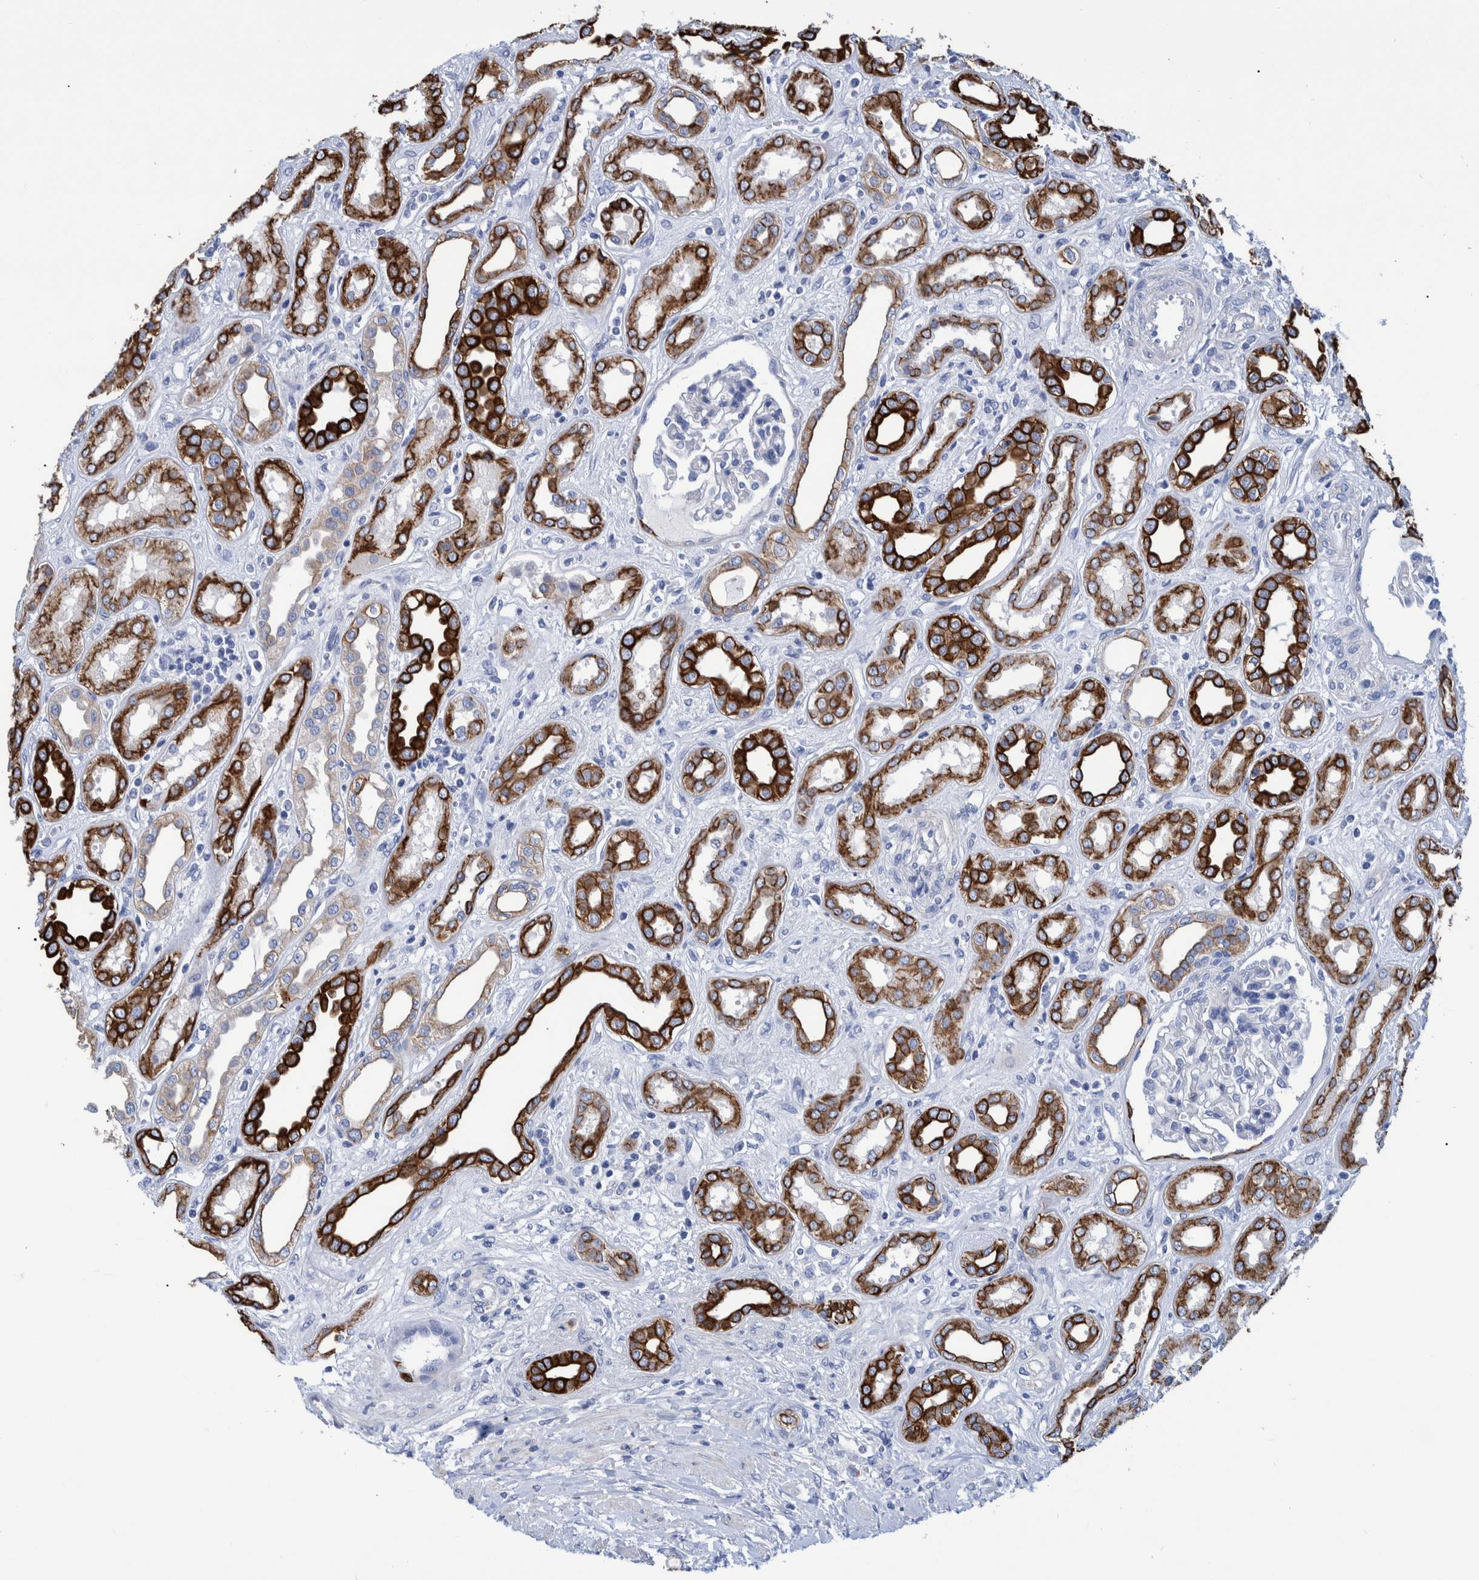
{"staining": {"intensity": "moderate", "quantity": "<25%", "location": "cytoplasmic/membranous"}, "tissue": "kidney", "cell_type": "Cells in glomeruli", "image_type": "normal", "snomed": [{"axis": "morphology", "description": "Normal tissue, NOS"}, {"axis": "topography", "description": "Kidney"}], "caption": "DAB immunohistochemical staining of benign kidney demonstrates moderate cytoplasmic/membranous protein expression in approximately <25% of cells in glomeruli.", "gene": "MKS1", "patient": {"sex": "male", "age": 59}}